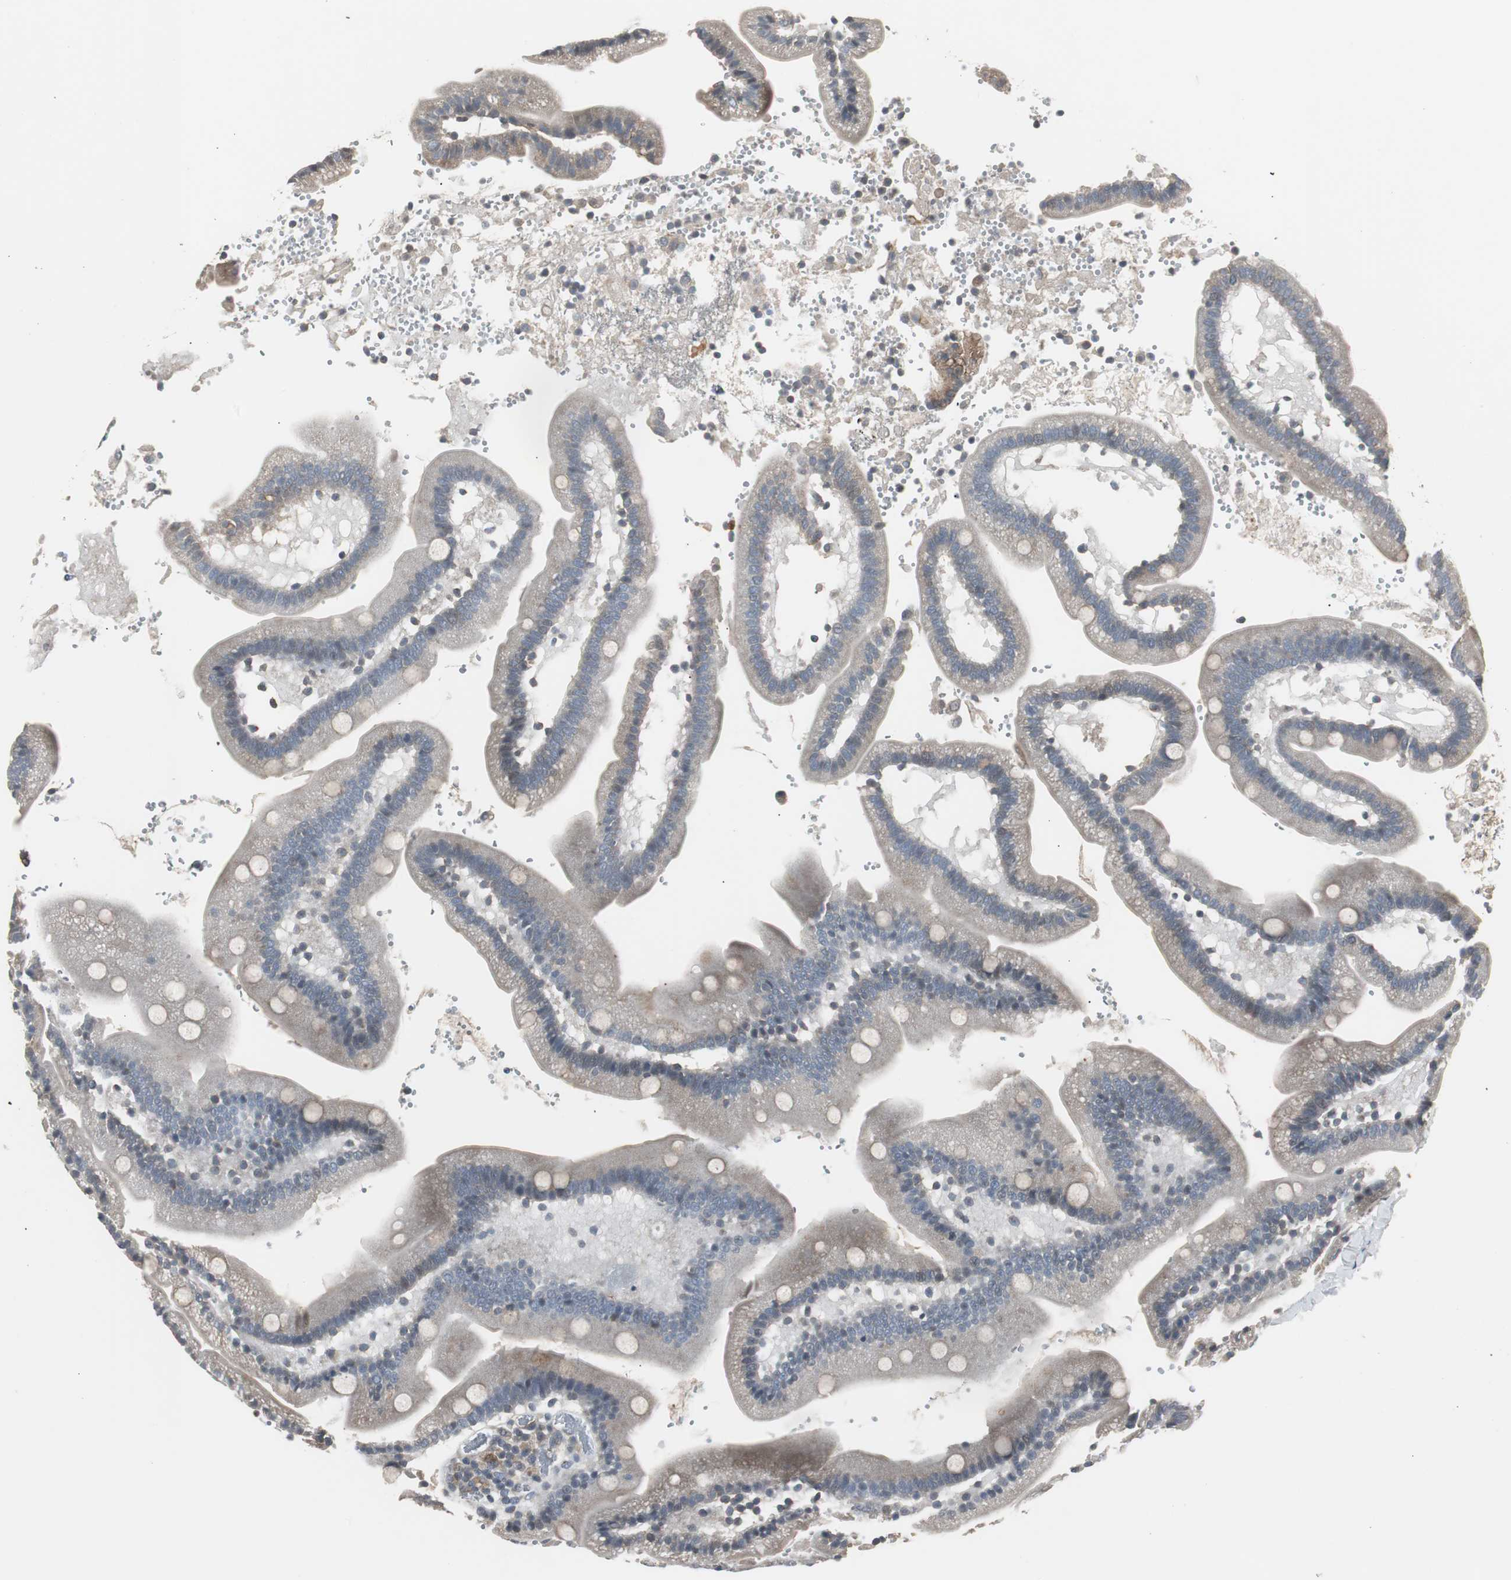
{"staining": {"intensity": "weak", "quantity": ">75%", "location": "cytoplasmic/membranous"}, "tissue": "duodenum", "cell_type": "Glandular cells", "image_type": "normal", "snomed": [{"axis": "morphology", "description": "Normal tissue, NOS"}, {"axis": "topography", "description": "Duodenum"}], "caption": "Duodenum stained with DAB immunohistochemistry demonstrates low levels of weak cytoplasmic/membranous positivity in approximately >75% of glandular cells.", "gene": "ZMPSTE24", "patient": {"sex": "male", "age": 66}}